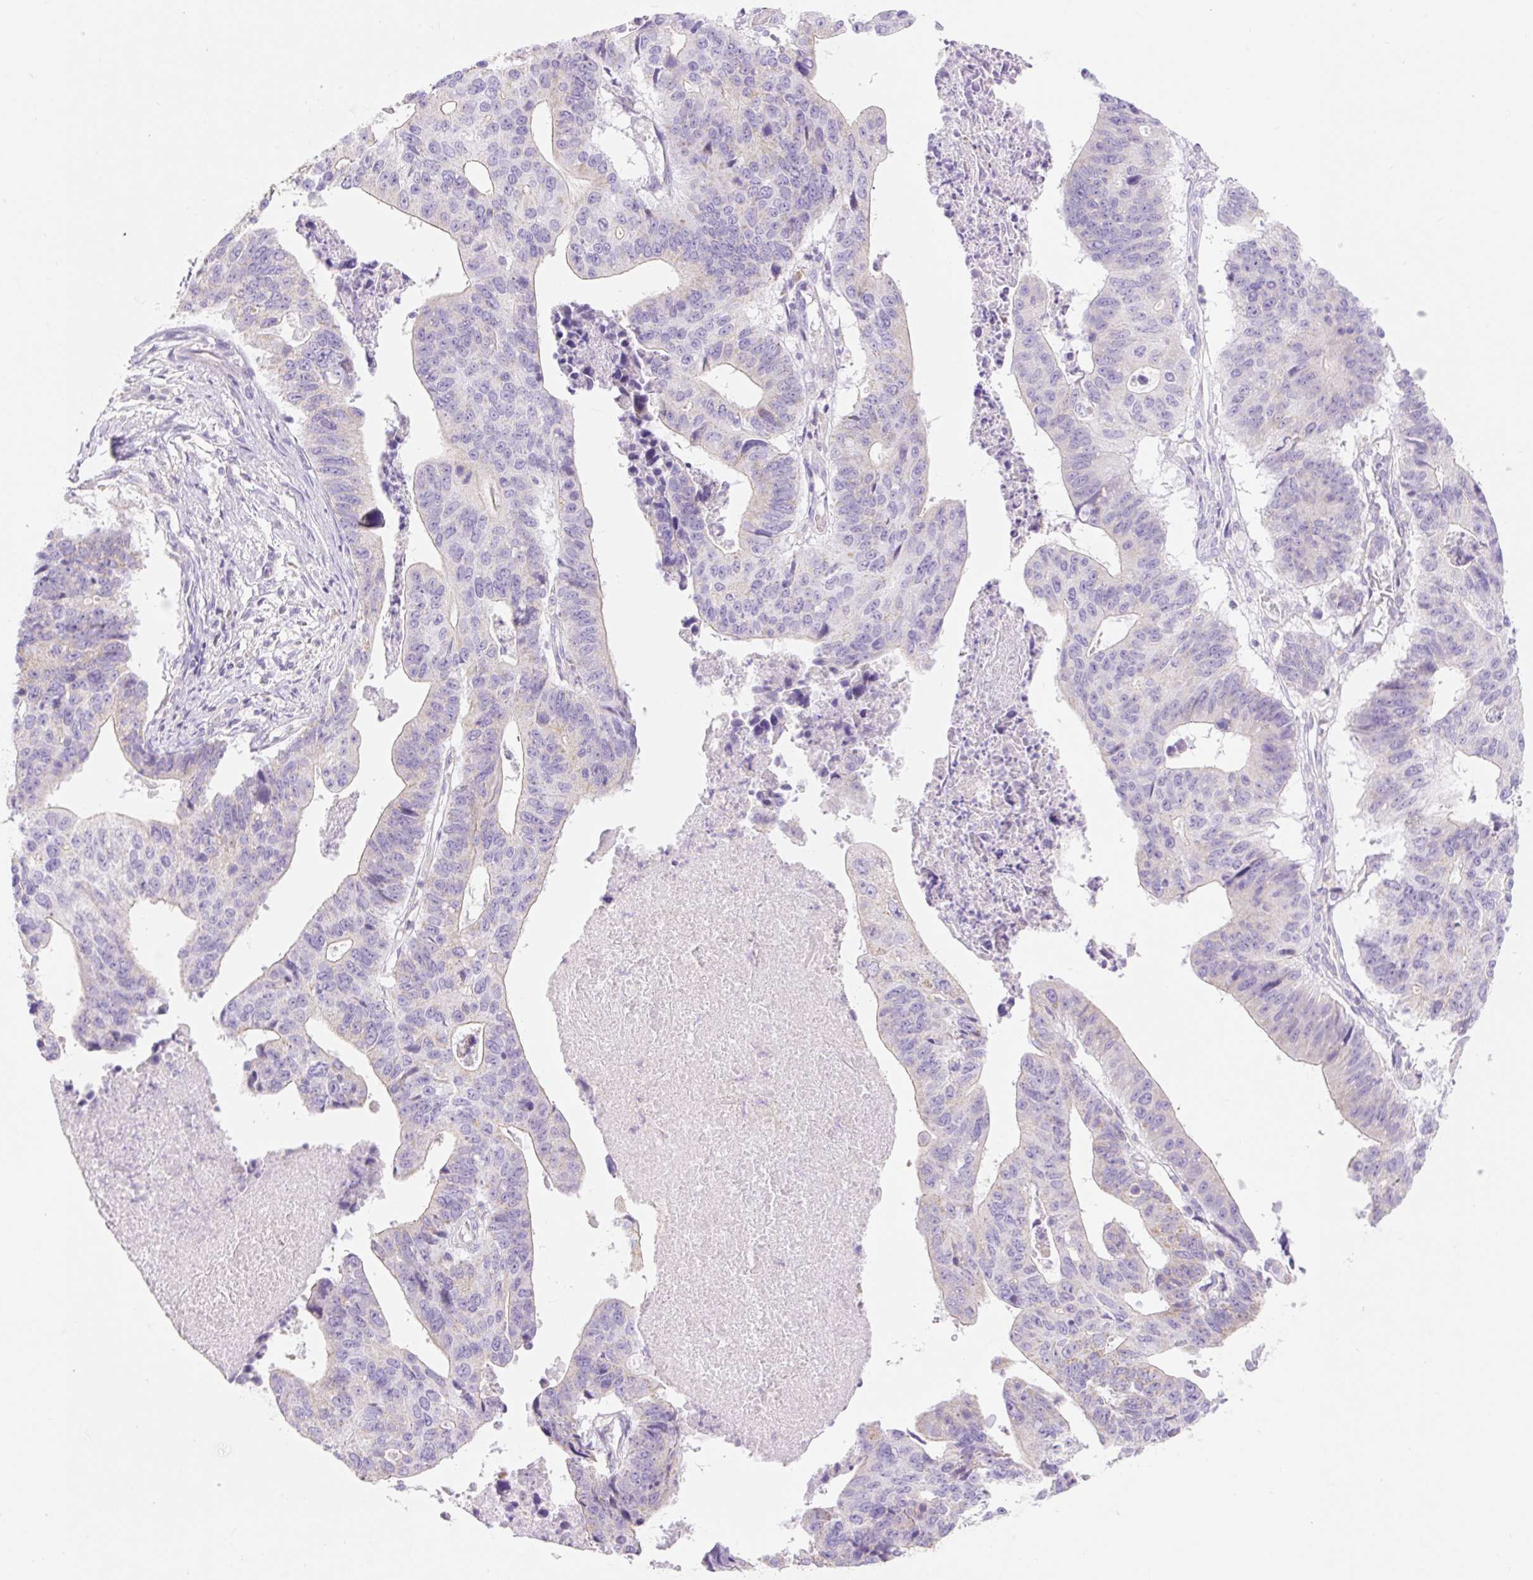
{"staining": {"intensity": "negative", "quantity": "none", "location": "none"}, "tissue": "stomach cancer", "cell_type": "Tumor cells", "image_type": "cancer", "snomed": [{"axis": "morphology", "description": "Adenocarcinoma, NOS"}, {"axis": "topography", "description": "Stomach"}], "caption": "Human stomach cancer (adenocarcinoma) stained for a protein using IHC shows no positivity in tumor cells.", "gene": "DHX35", "patient": {"sex": "male", "age": 59}}